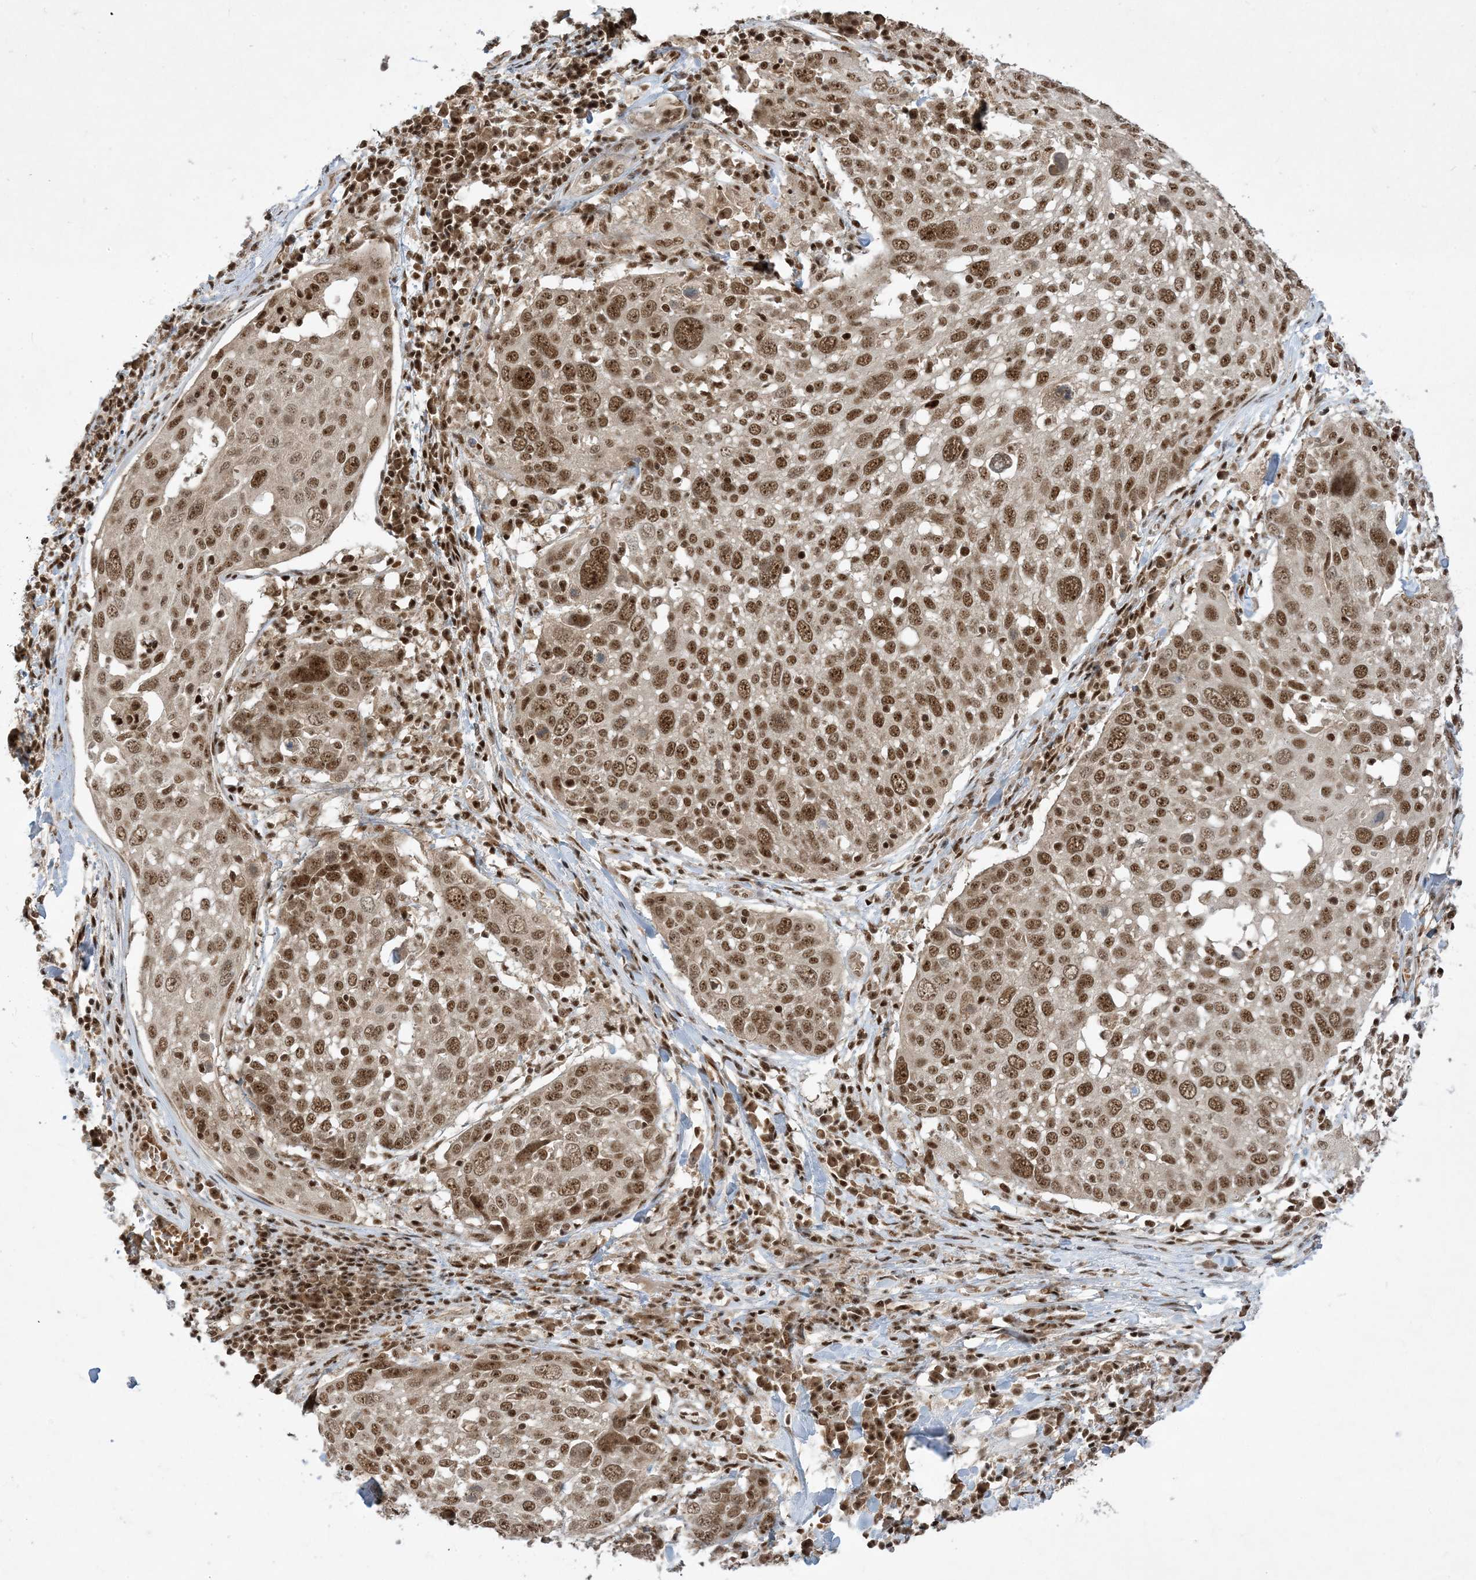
{"staining": {"intensity": "moderate", "quantity": ">75%", "location": "nuclear"}, "tissue": "lung cancer", "cell_type": "Tumor cells", "image_type": "cancer", "snomed": [{"axis": "morphology", "description": "Squamous cell carcinoma, NOS"}, {"axis": "topography", "description": "Lung"}], "caption": "A medium amount of moderate nuclear staining is identified in about >75% of tumor cells in lung cancer tissue.", "gene": "PPIL2", "patient": {"sex": "male", "age": 65}}